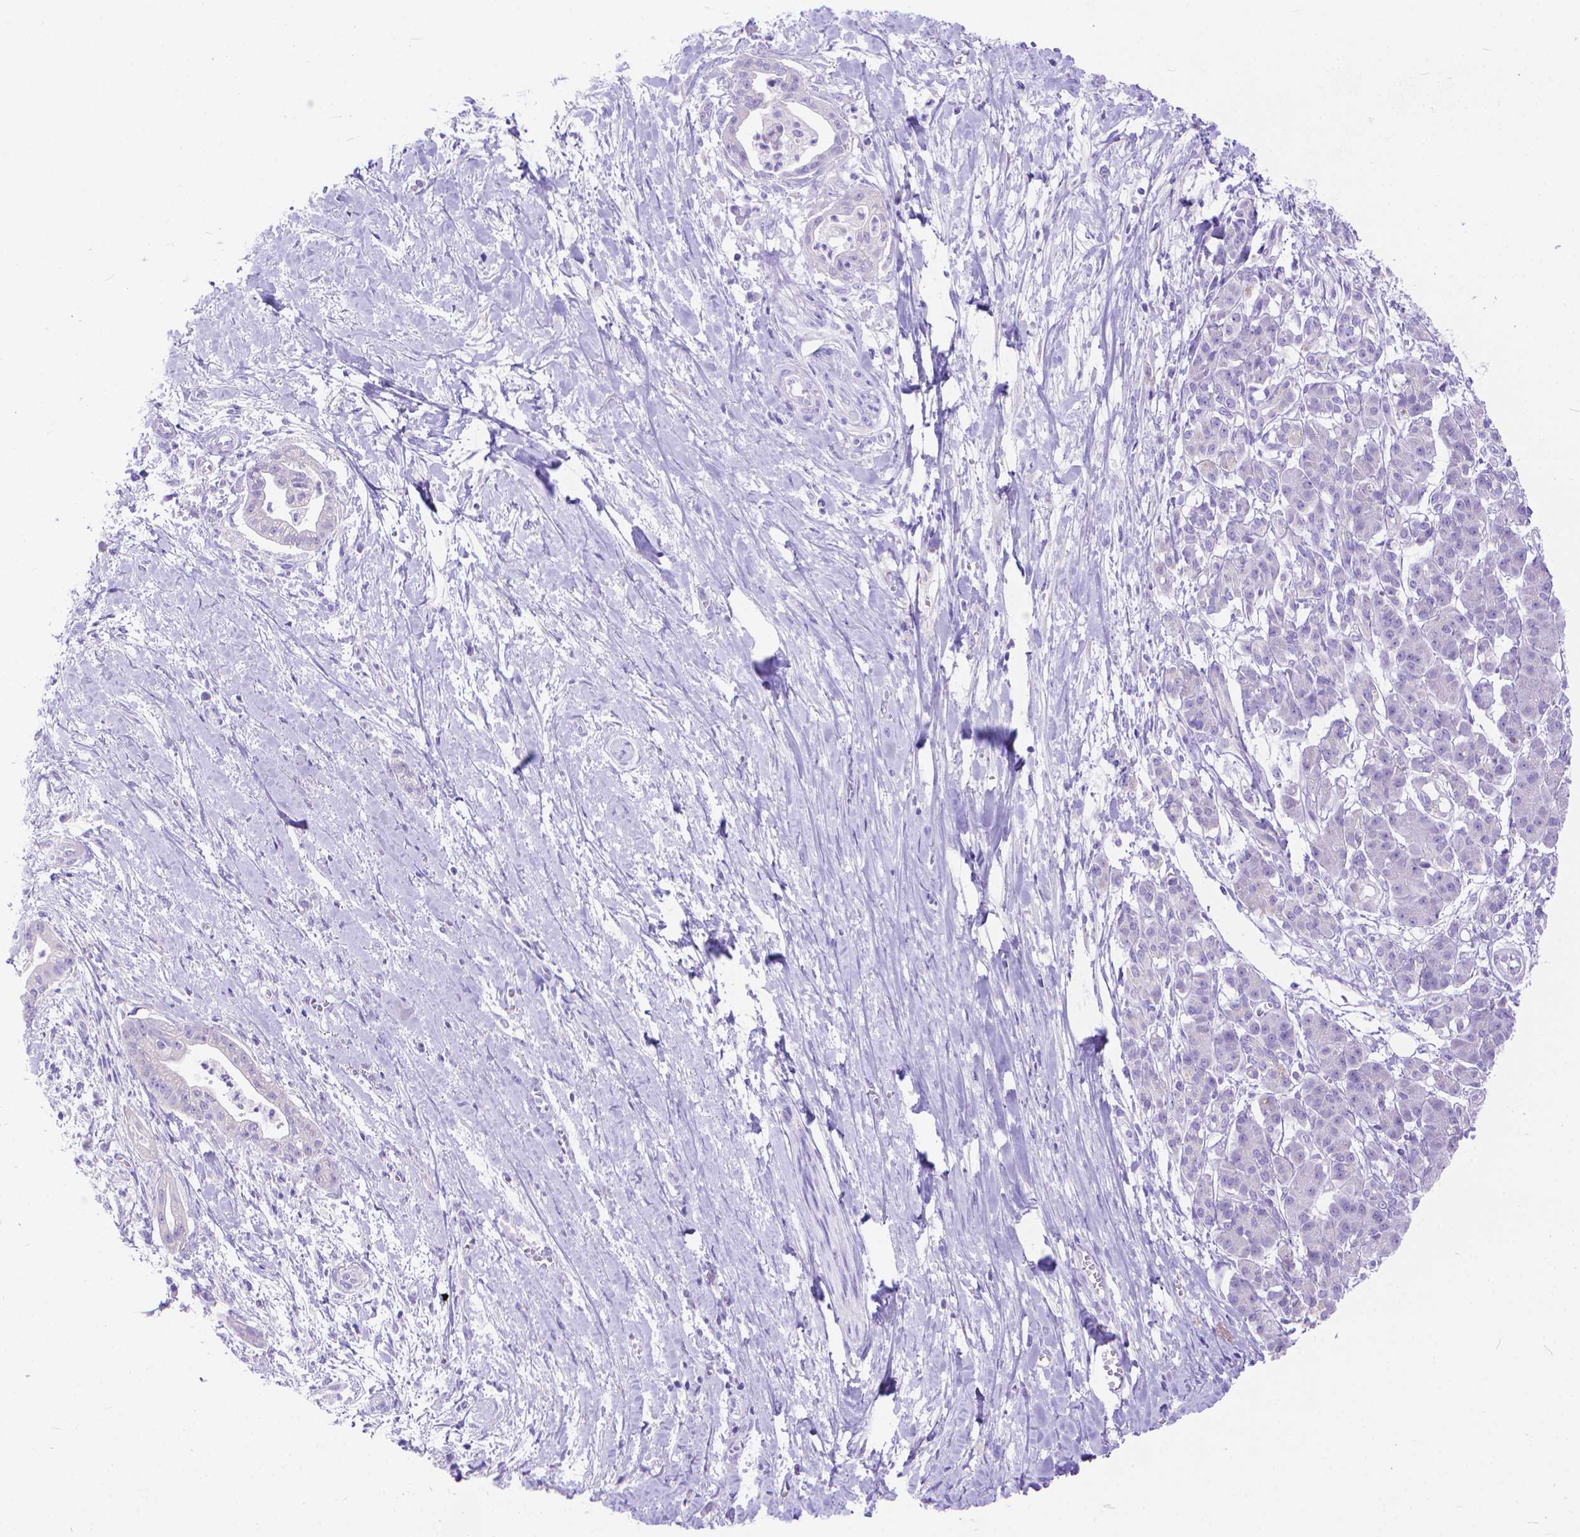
{"staining": {"intensity": "negative", "quantity": "none", "location": "none"}, "tissue": "pancreatic cancer", "cell_type": "Tumor cells", "image_type": "cancer", "snomed": [{"axis": "morphology", "description": "Normal tissue, NOS"}, {"axis": "morphology", "description": "Adenocarcinoma, NOS"}, {"axis": "topography", "description": "Lymph node"}, {"axis": "topography", "description": "Pancreas"}], "caption": "This is a image of IHC staining of pancreatic adenocarcinoma, which shows no staining in tumor cells. Nuclei are stained in blue.", "gene": "DHRS2", "patient": {"sex": "female", "age": 58}}